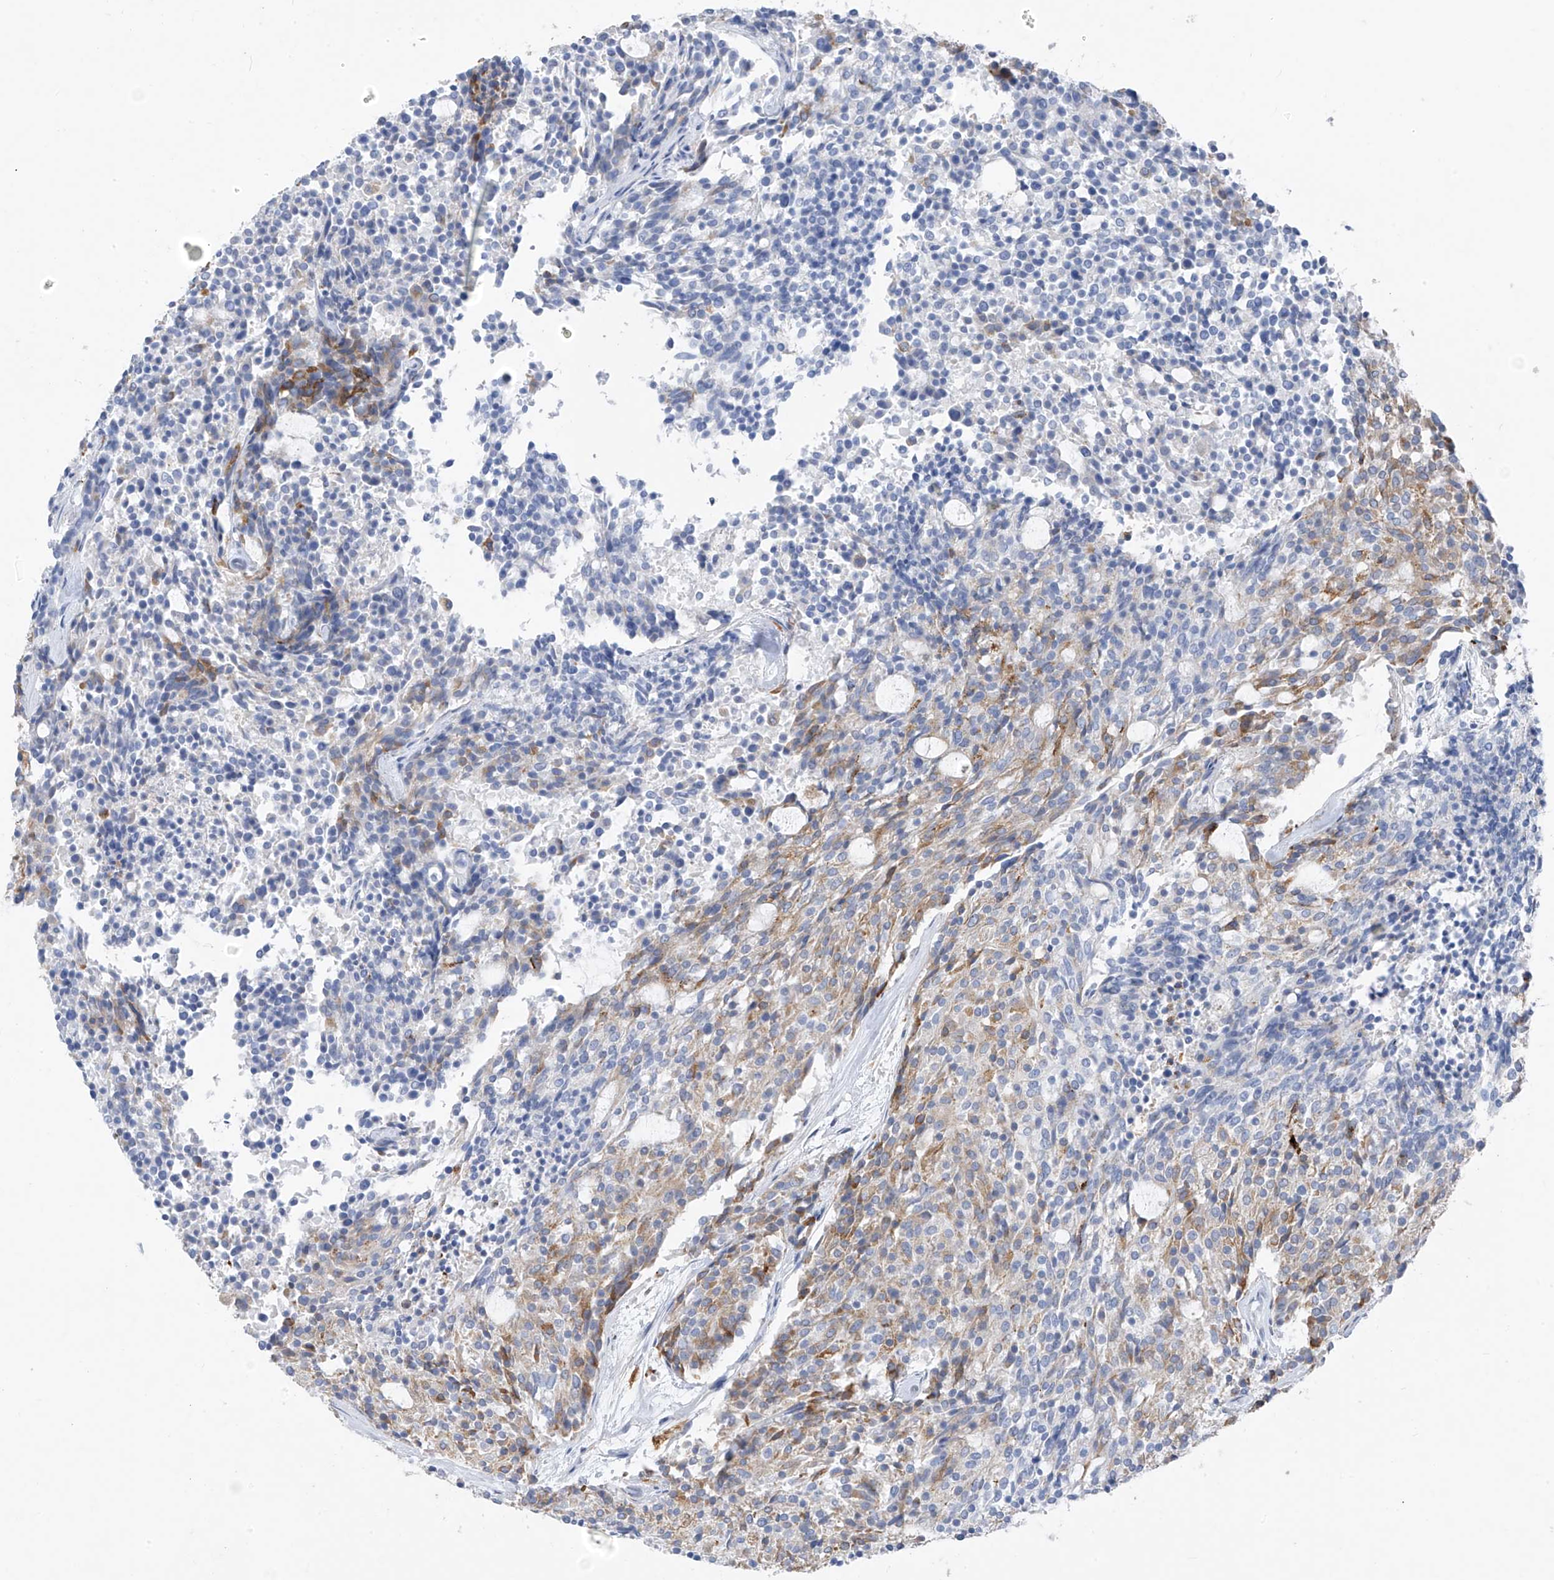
{"staining": {"intensity": "moderate", "quantity": "25%-75%", "location": "cytoplasmic/membranous"}, "tissue": "carcinoid", "cell_type": "Tumor cells", "image_type": "cancer", "snomed": [{"axis": "morphology", "description": "Carcinoid, malignant, NOS"}, {"axis": "topography", "description": "Pancreas"}], "caption": "Immunohistochemistry image of human carcinoid stained for a protein (brown), which exhibits medium levels of moderate cytoplasmic/membranous positivity in approximately 25%-75% of tumor cells.", "gene": "GLMP", "patient": {"sex": "female", "age": 54}}